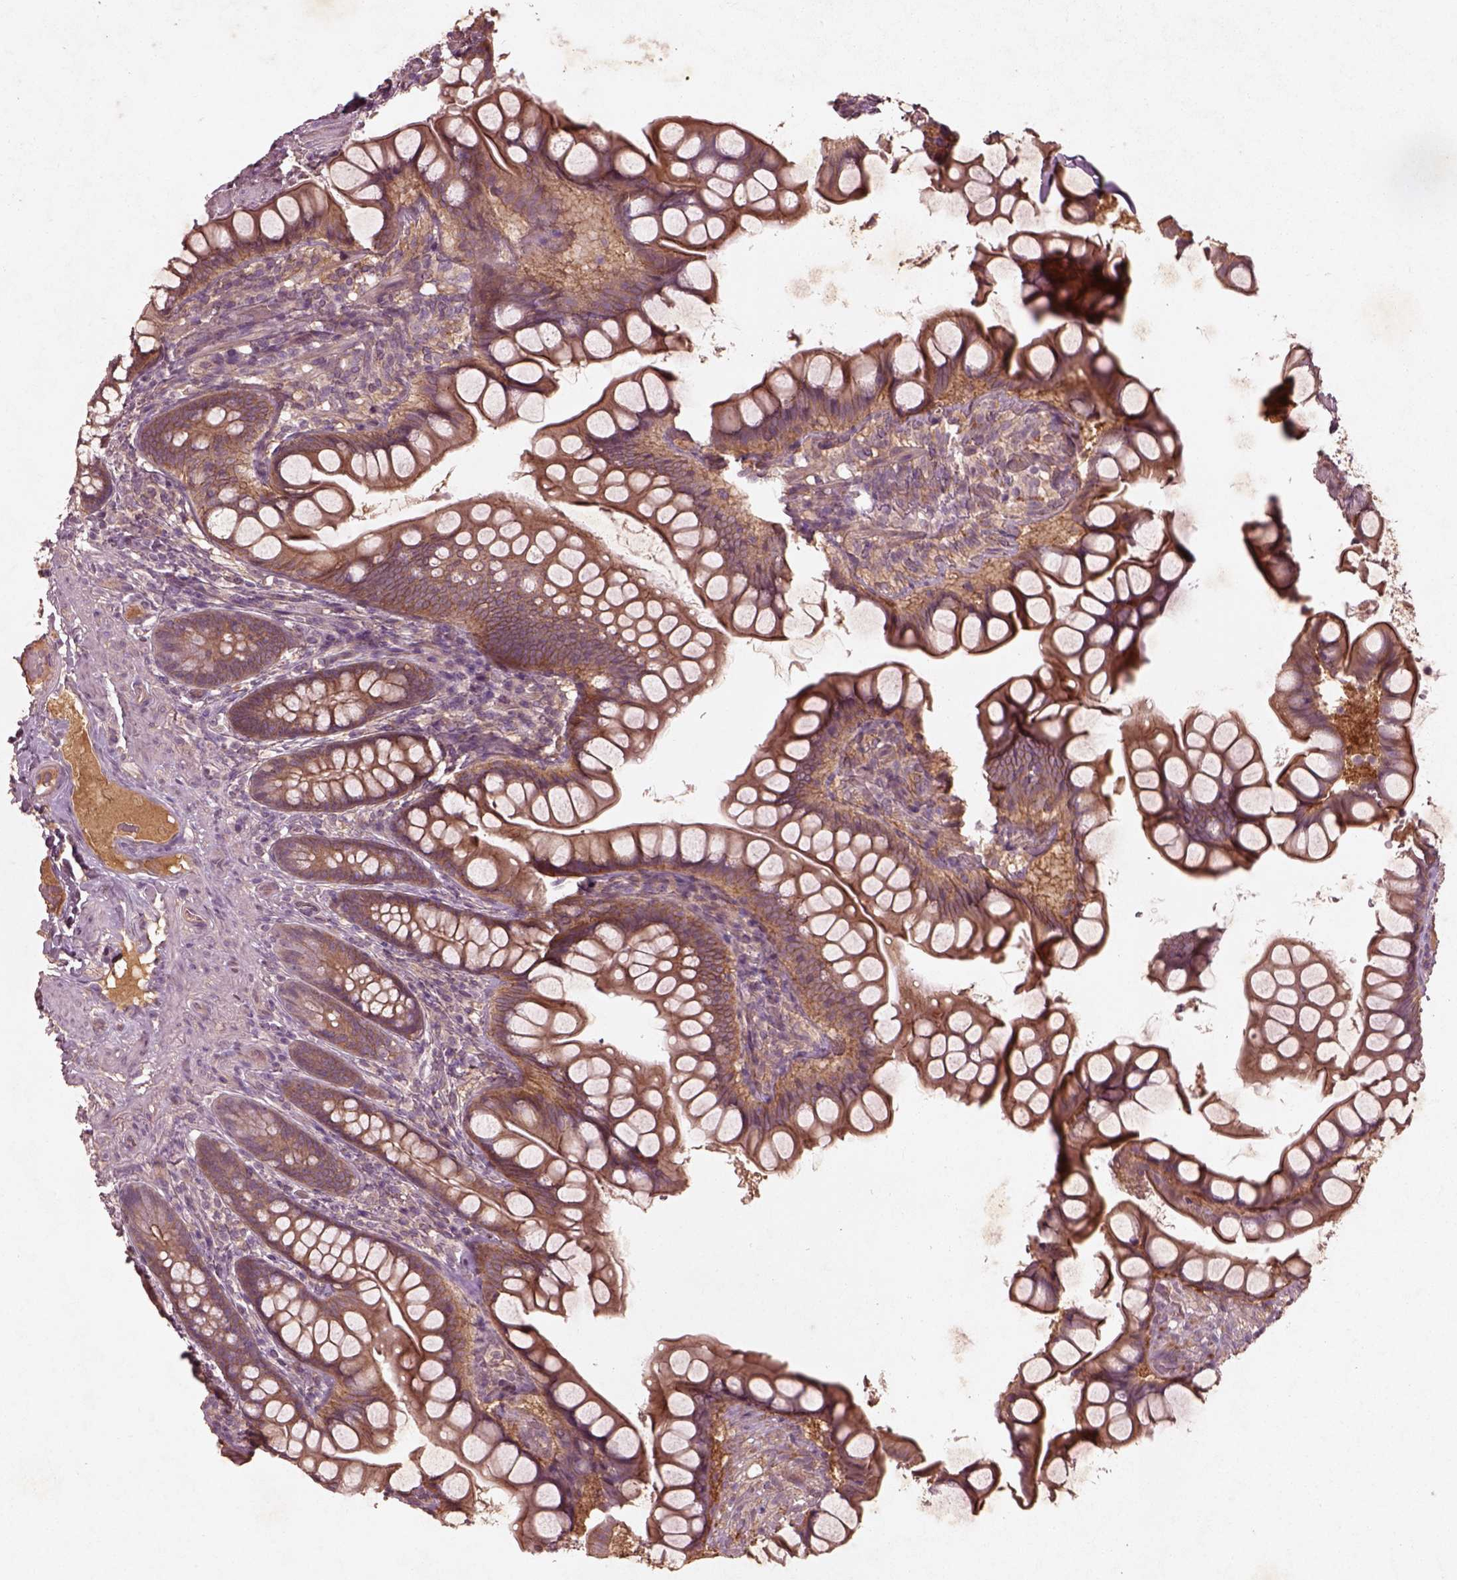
{"staining": {"intensity": "strong", "quantity": ">75%", "location": "cytoplasmic/membranous"}, "tissue": "small intestine", "cell_type": "Glandular cells", "image_type": "normal", "snomed": [{"axis": "morphology", "description": "Normal tissue, NOS"}, {"axis": "topography", "description": "Small intestine"}], "caption": "Glandular cells show strong cytoplasmic/membranous expression in about >75% of cells in benign small intestine.", "gene": "FAM234A", "patient": {"sex": "male", "age": 70}}